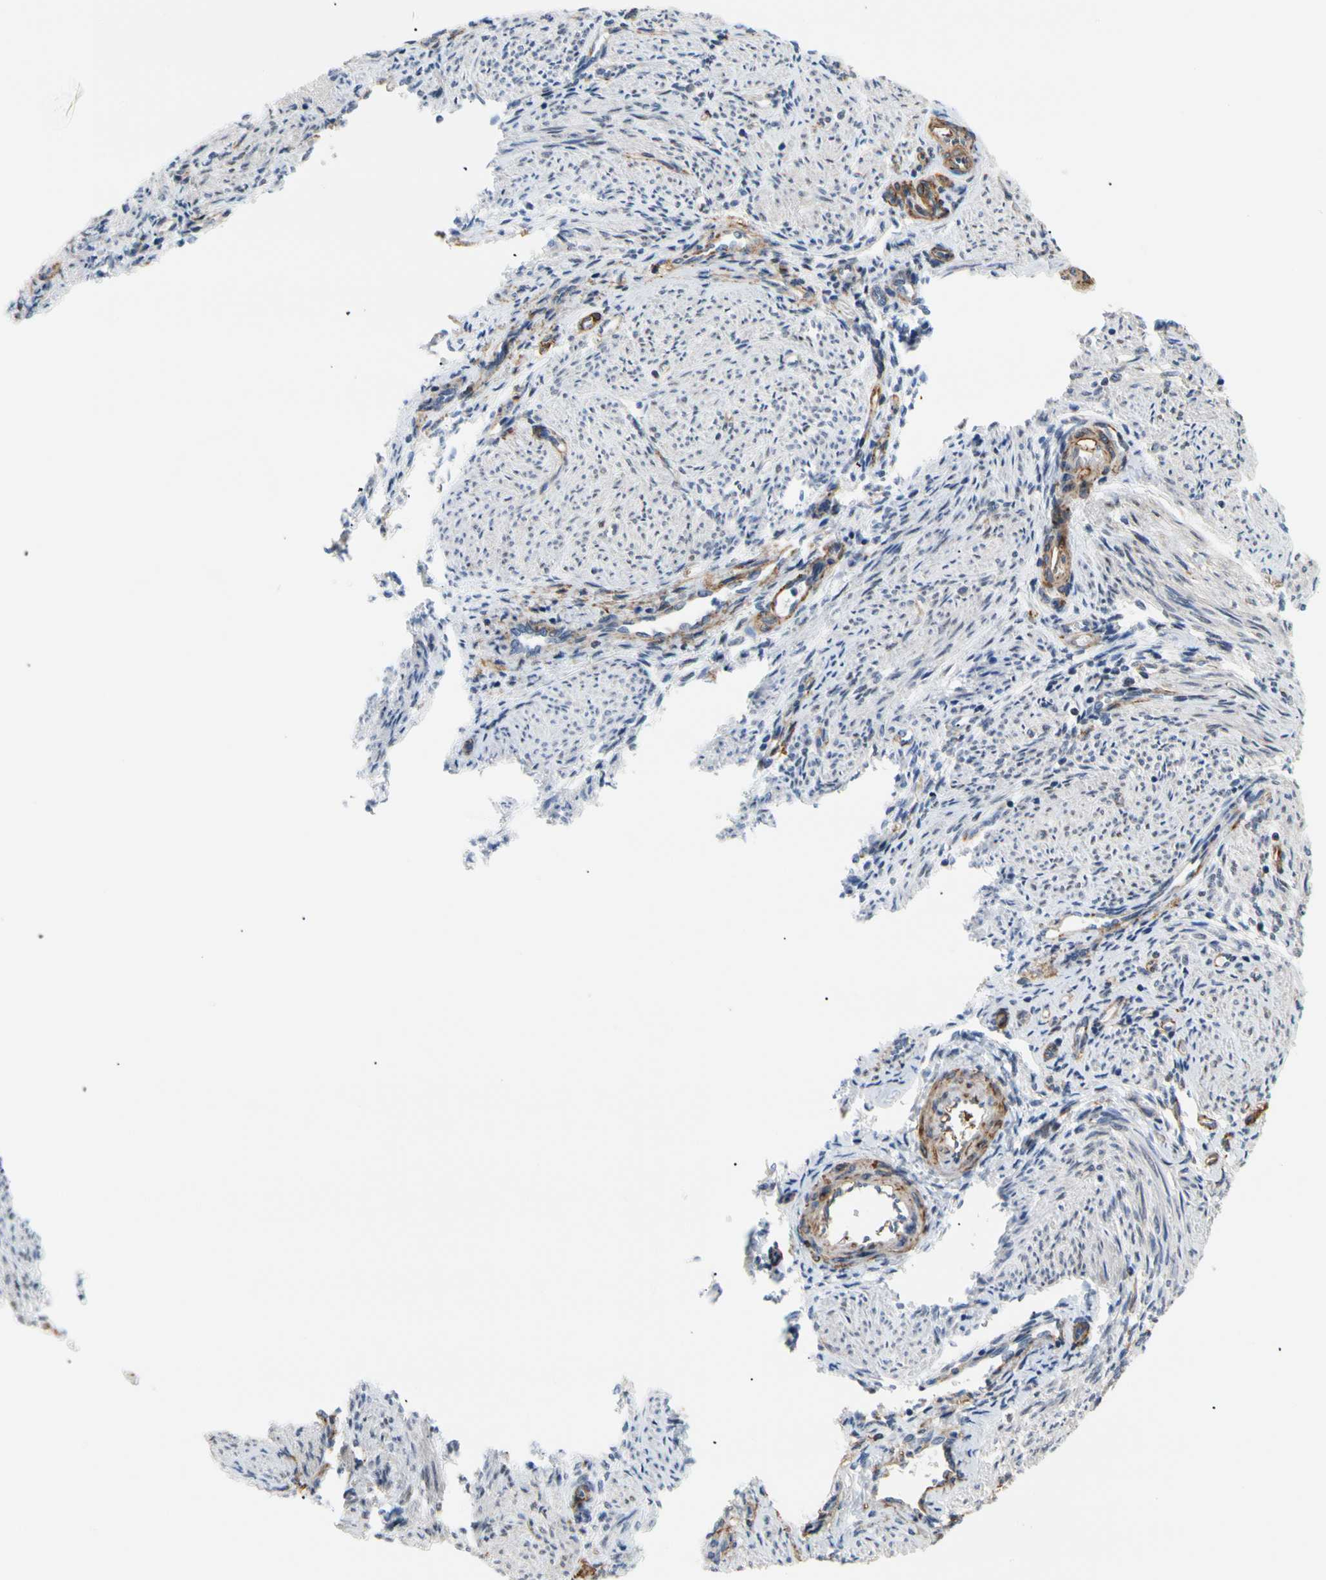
{"staining": {"intensity": "weak", "quantity": "<25%", "location": "cytoplasmic/membranous"}, "tissue": "endometrium", "cell_type": "Cells in endometrial stroma", "image_type": "normal", "snomed": [{"axis": "morphology", "description": "Normal tissue, NOS"}, {"axis": "topography", "description": "Endometrium"}], "caption": "This is a micrograph of immunohistochemistry (IHC) staining of normal endometrium, which shows no staining in cells in endometrial stroma.", "gene": "SEC23B", "patient": {"sex": "female", "age": 36}}